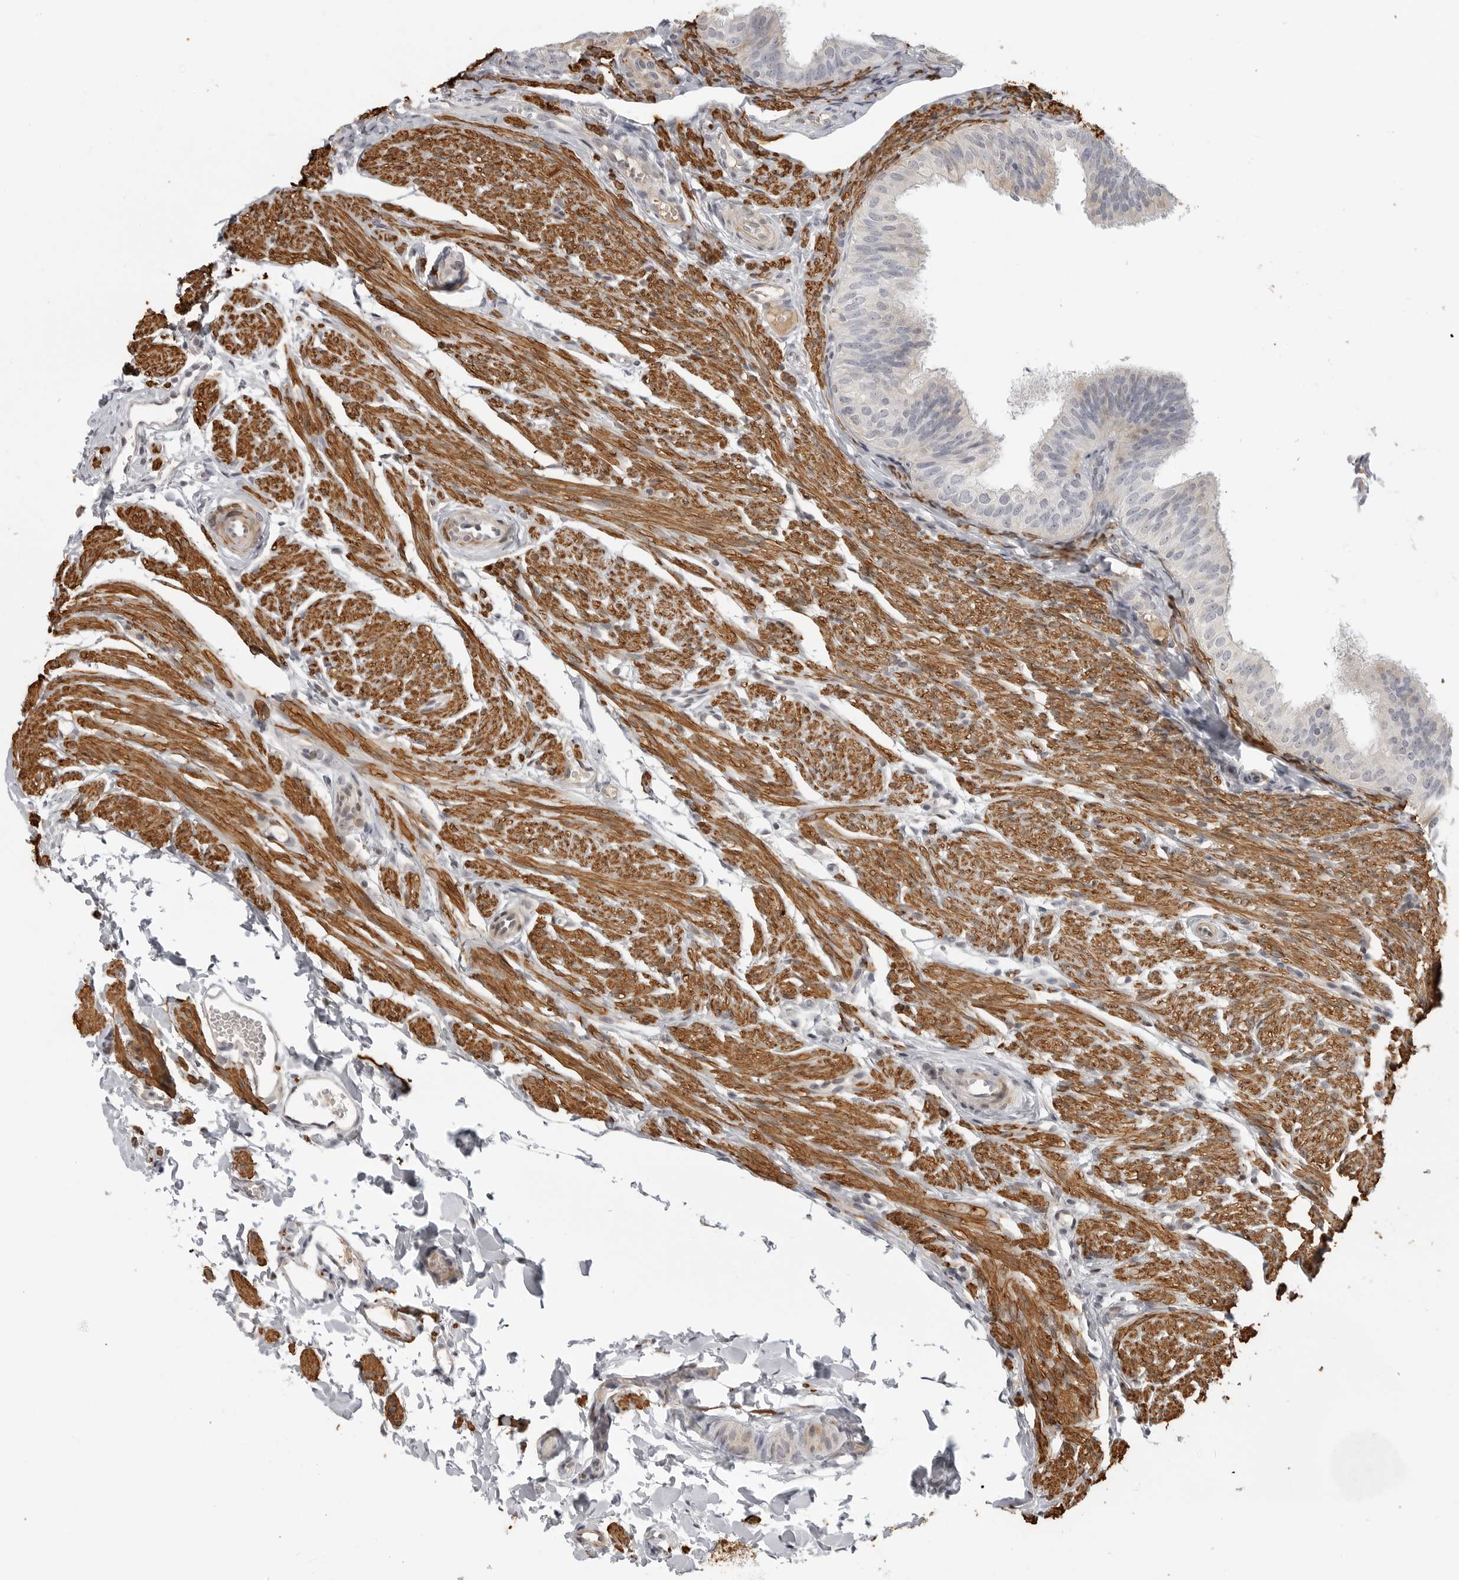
{"staining": {"intensity": "negative", "quantity": "none", "location": "none"}, "tissue": "fallopian tube", "cell_type": "Glandular cells", "image_type": "normal", "snomed": [{"axis": "morphology", "description": "Normal tissue, NOS"}, {"axis": "topography", "description": "Fallopian tube"}], "caption": "Immunohistochemistry (IHC) image of normal human fallopian tube stained for a protein (brown), which displays no staining in glandular cells. (Stains: DAB immunohistochemistry (IHC) with hematoxylin counter stain, Microscopy: brightfield microscopy at high magnification).", "gene": "MAP7D1", "patient": {"sex": "female", "age": 35}}